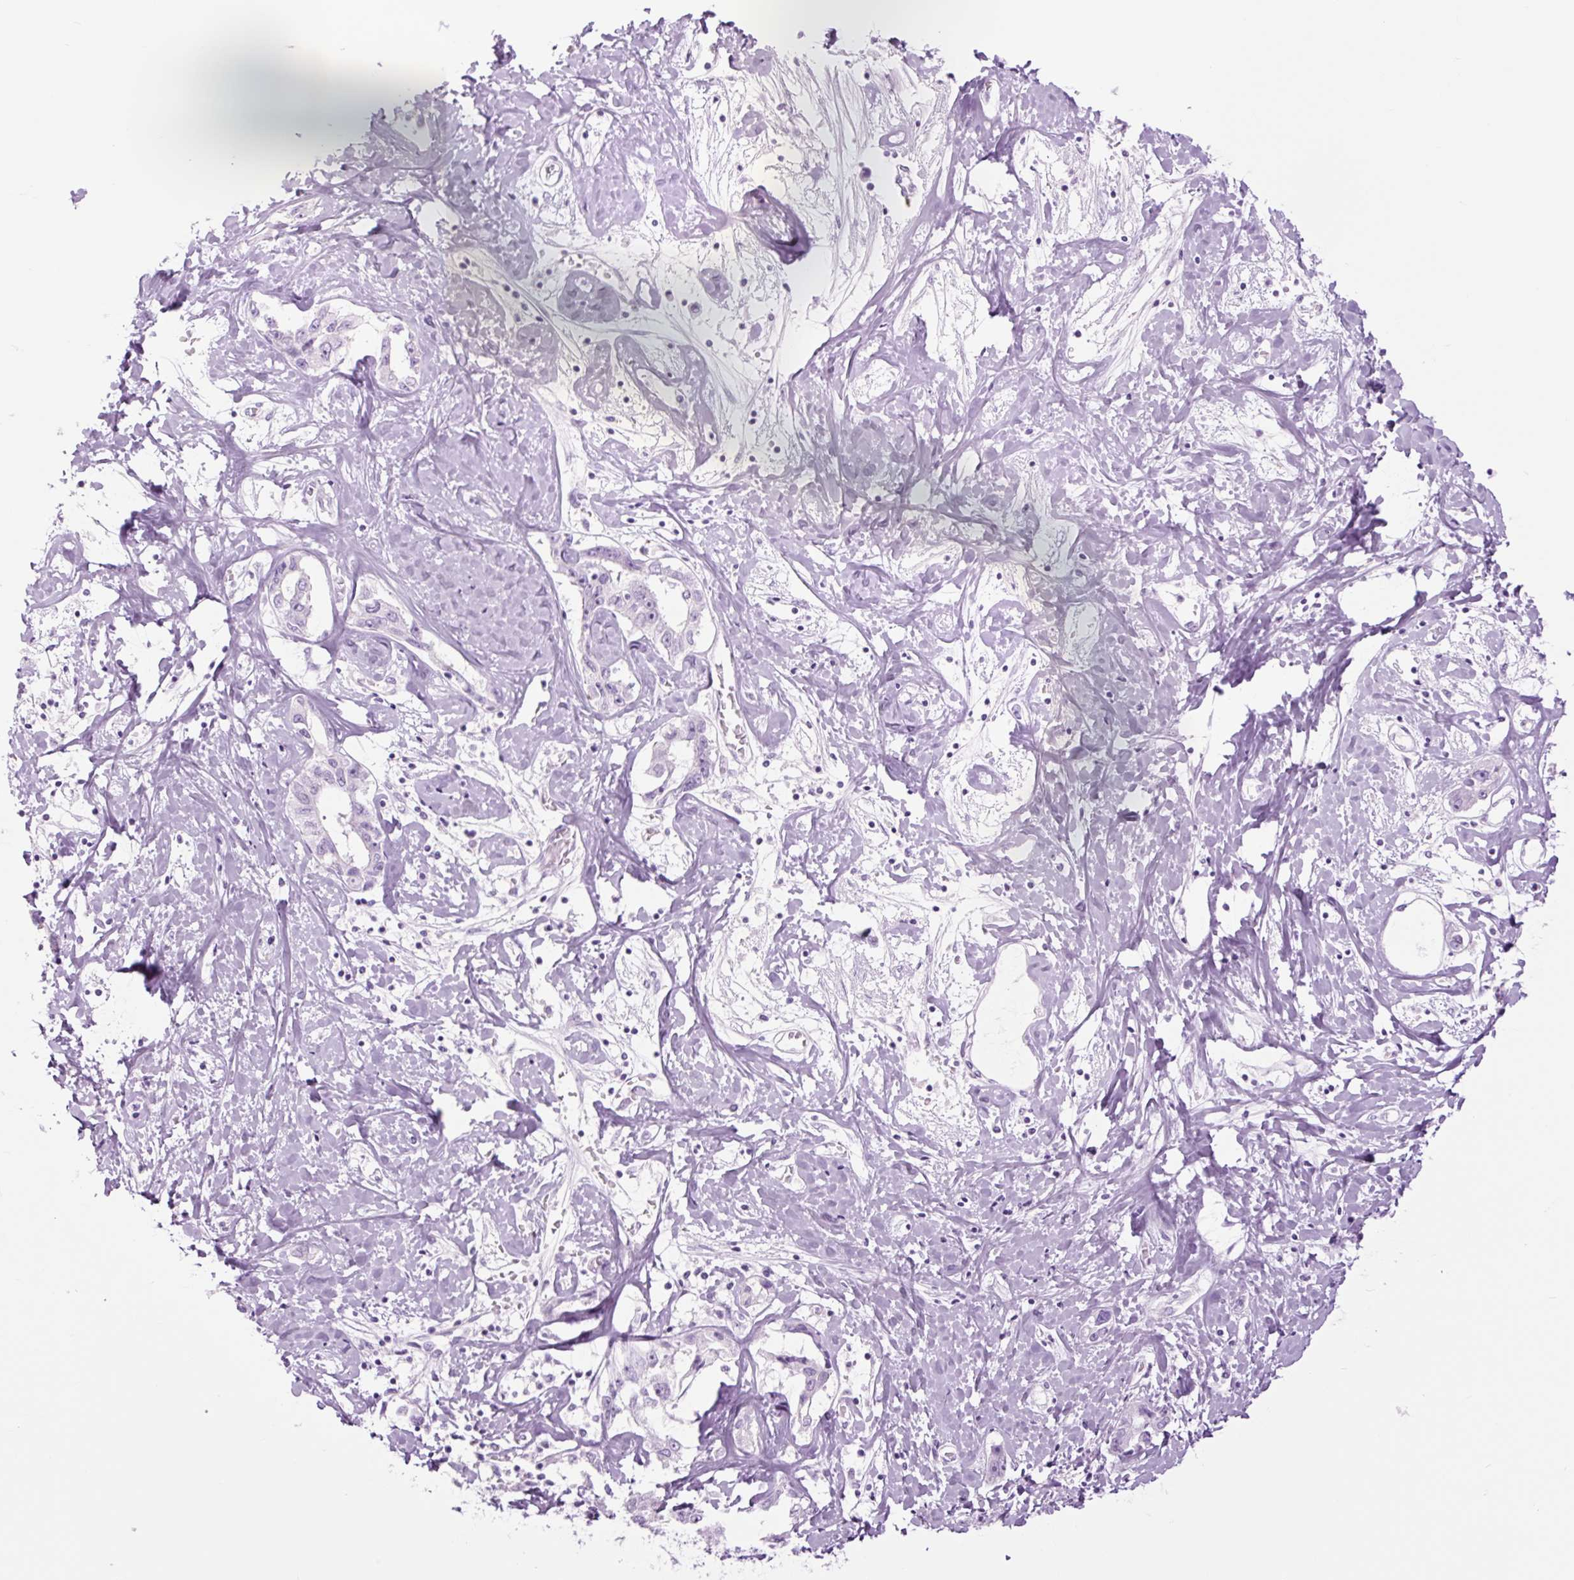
{"staining": {"intensity": "negative", "quantity": "none", "location": "none"}, "tissue": "liver cancer", "cell_type": "Tumor cells", "image_type": "cancer", "snomed": [{"axis": "morphology", "description": "Cholangiocarcinoma"}, {"axis": "topography", "description": "Liver"}], "caption": "IHC histopathology image of neoplastic tissue: liver cancer (cholangiocarcinoma) stained with DAB (3,3'-diaminobenzidine) demonstrates no significant protein expression in tumor cells. The staining was performed using DAB to visualize the protein expression in brown, while the nuclei were stained in blue with hematoxylin (Magnification: 20x).", "gene": "TFF2", "patient": {"sex": "male", "age": 59}}